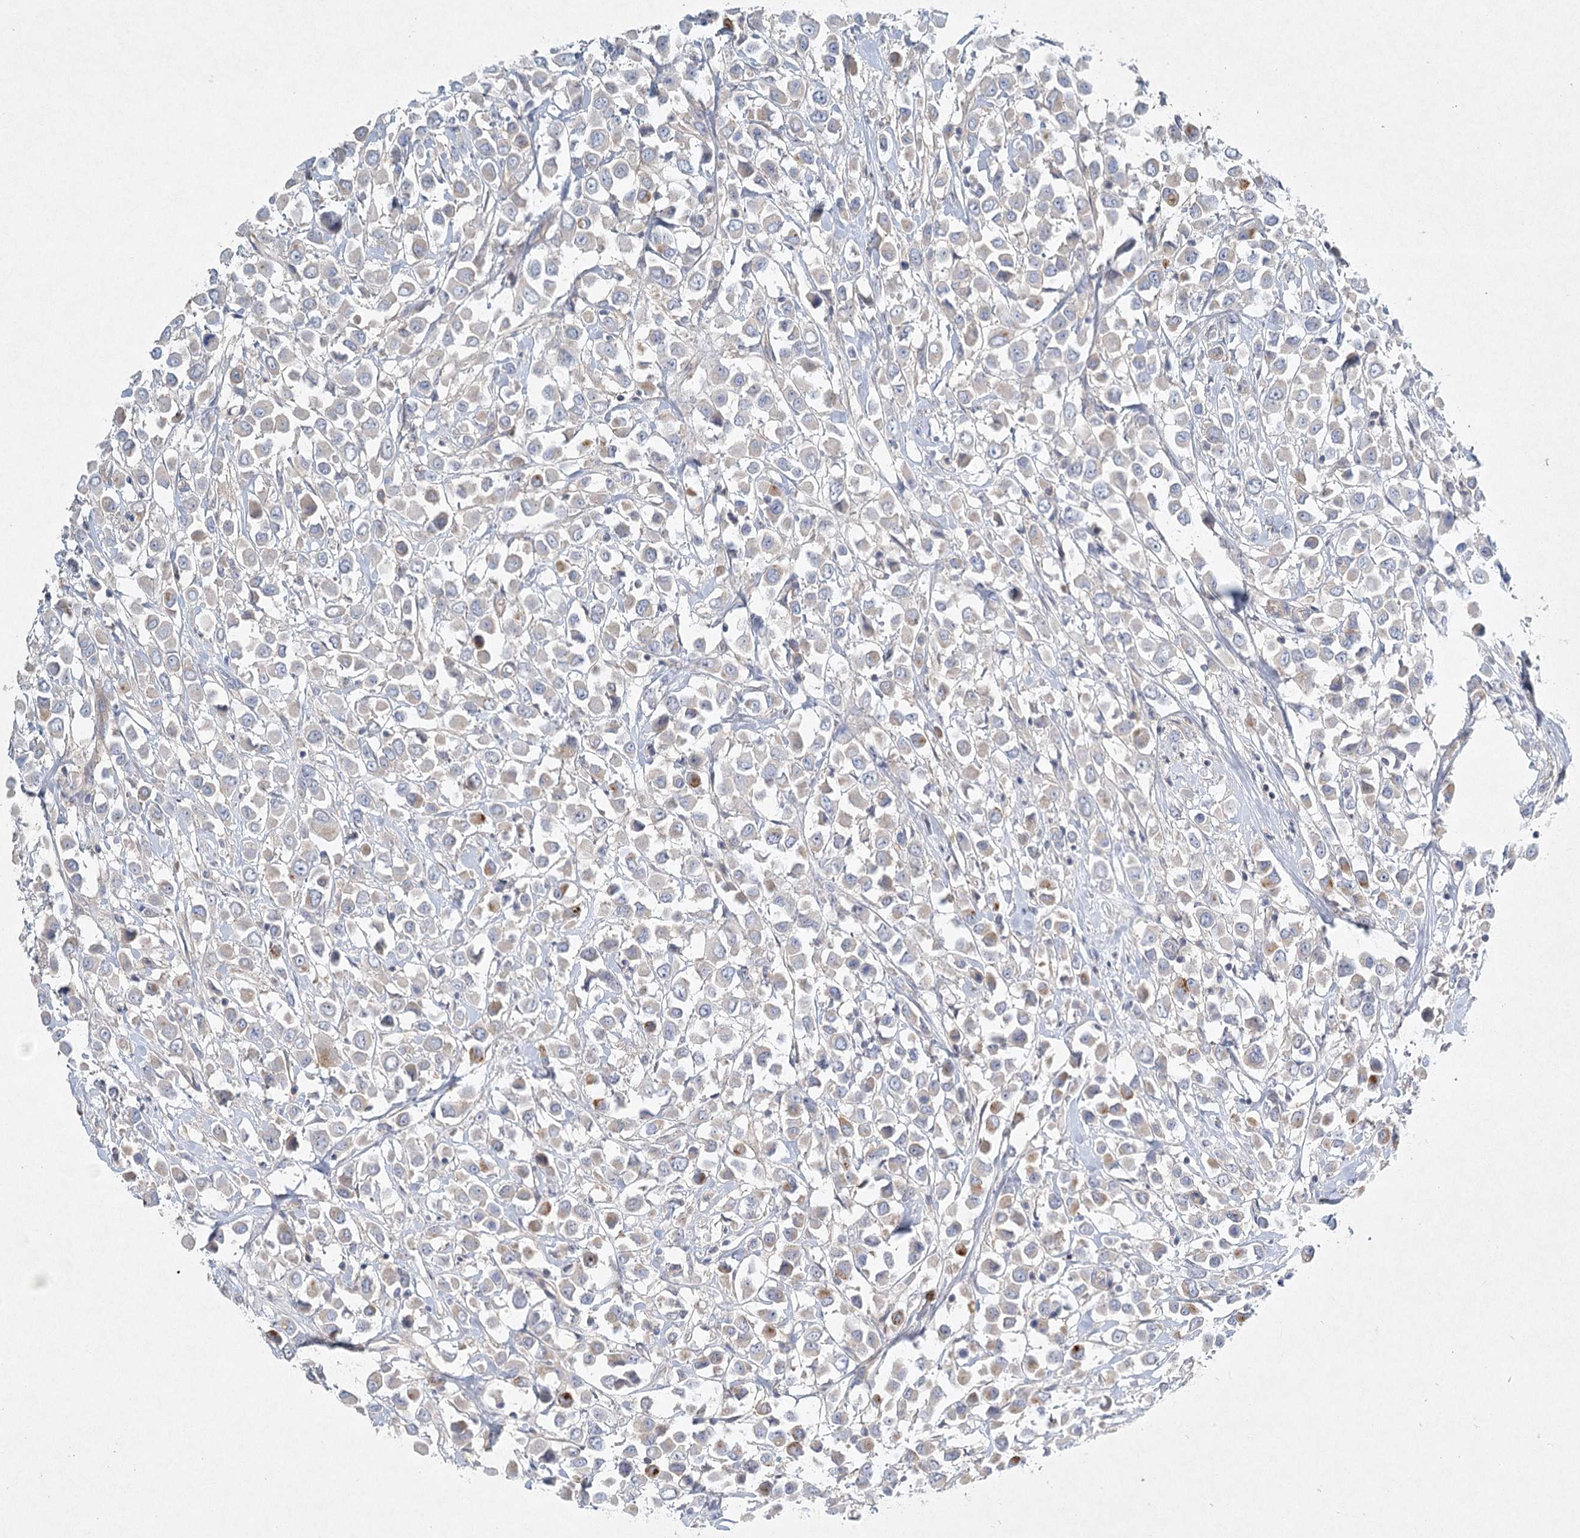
{"staining": {"intensity": "weak", "quantity": "<25%", "location": "cytoplasmic/membranous"}, "tissue": "breast cancer", "cell_type": "Tumor cells", "image_type": "cancer", "snomed": [{"axis": "morphology", "description": "Duct carcinoma"}, {"axis": "topography", "description": "Breast"}], "caption": "This is an immunohistochemistry histopathology image of human invasive ductal carcinoma (breast). There is no positivity in tumor cells.", "gene": "DNMBP", "patient": {"sex": "female", "age": 61}}